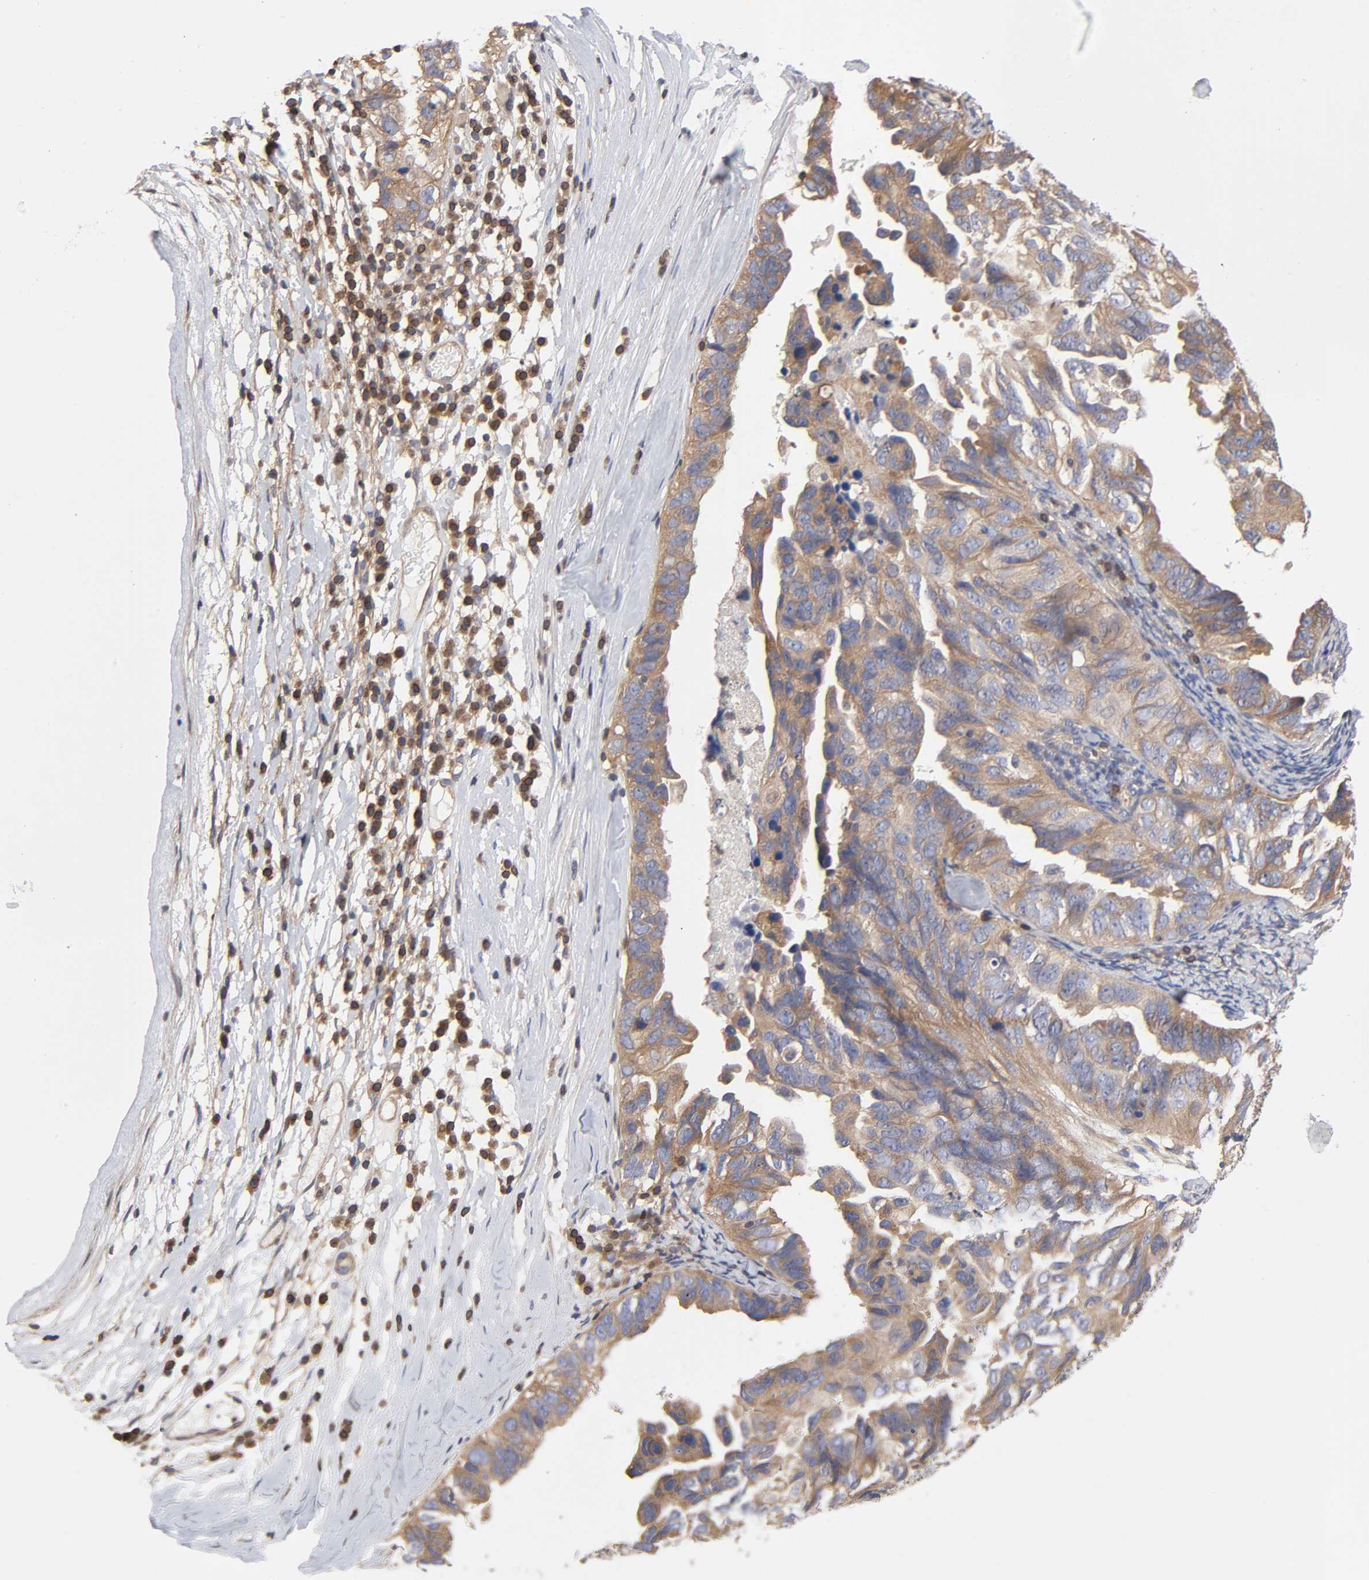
{"staining": {"intensity": "moderate", "quantity": ">75%", "location": "cytoplasmic/membranous"}, "tissue": "ovarian cancer", "cell_type": "Tumor cells", "image_type": "cancer", "snomed": [{"axis": "morphology", "description": "Cystadenocarcinoma, serous, NOS"}, {"axis": "topography", "description": "Ovary"}], "caption": "Immunohistochemical staining of ovarian serous cystadenocarcinoma displays medium levels of moderate cytoplasmic/membranous protein staining in about >75% of tumor cells.", "gene": "STRN3", "patient": {"sex": "female", "age": 82}}